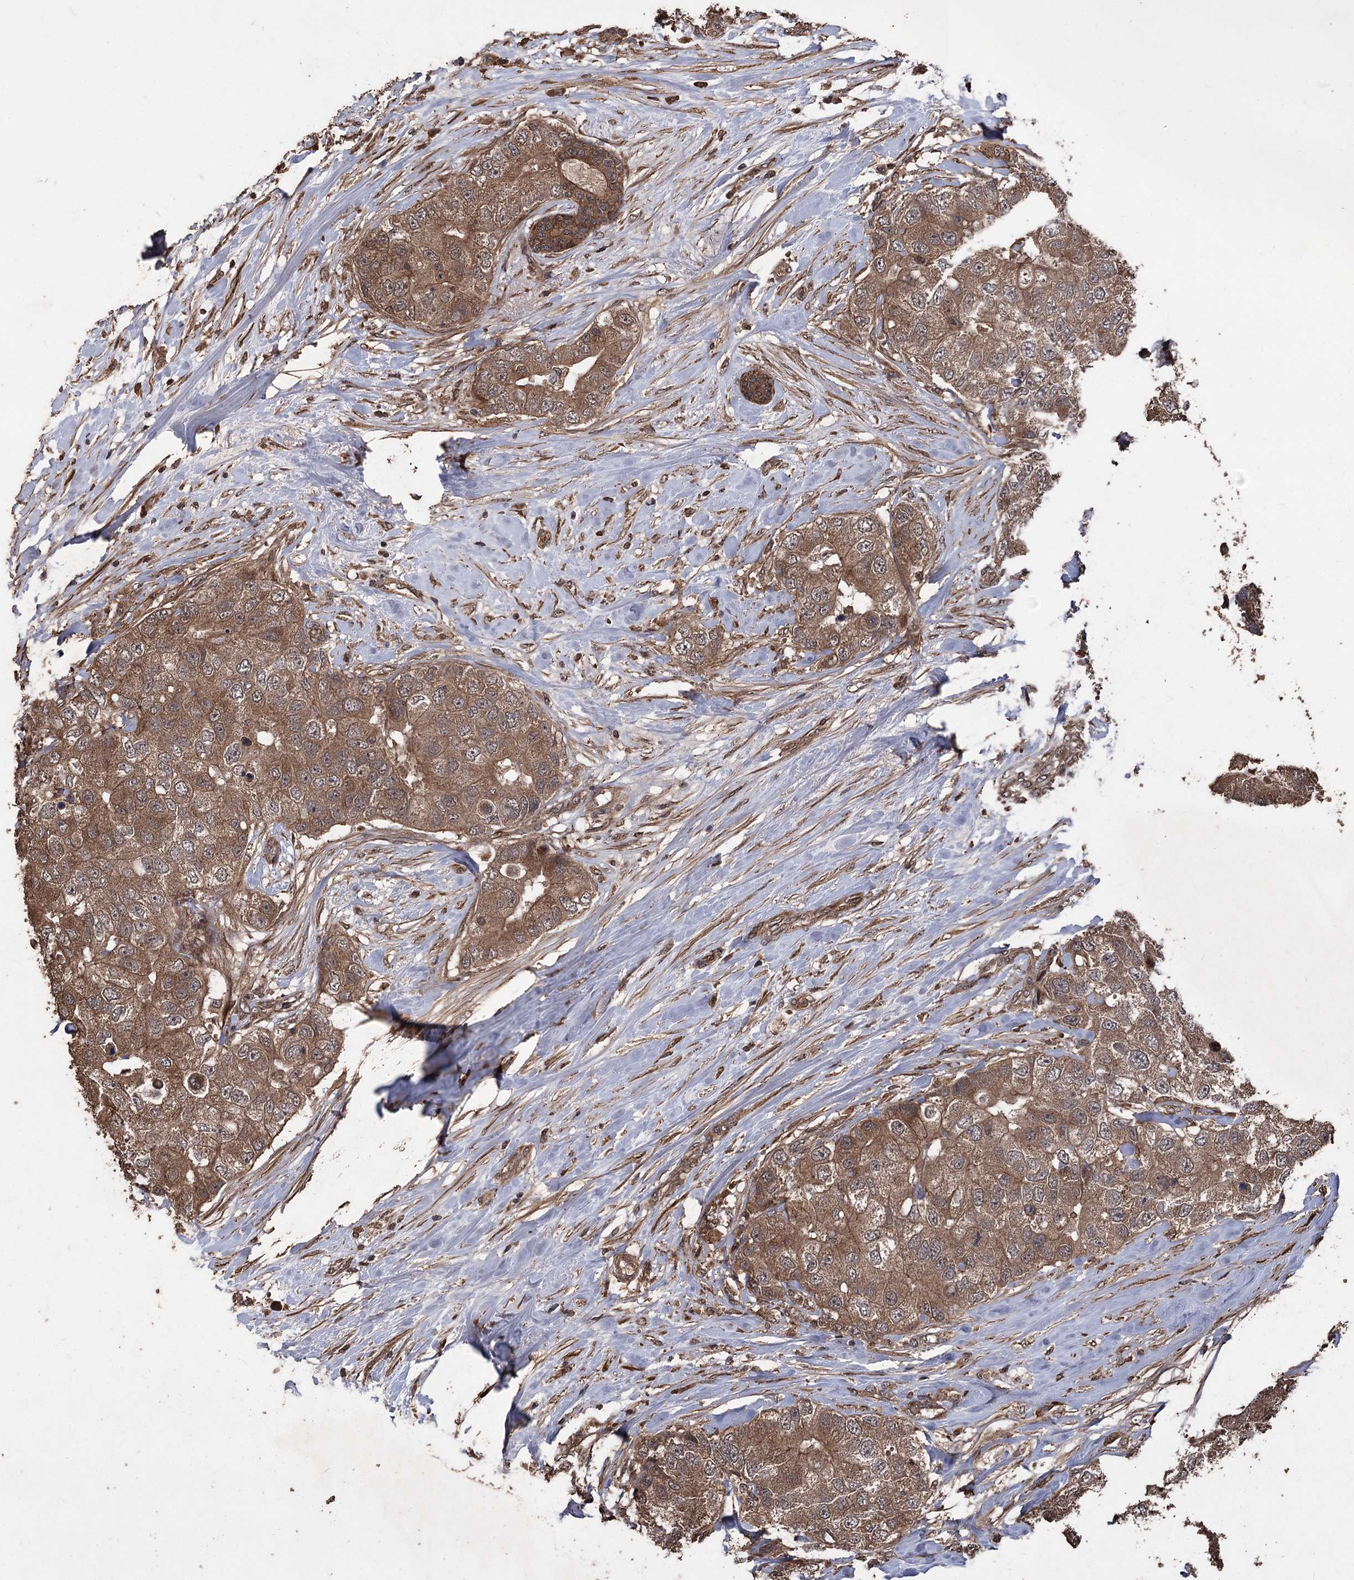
{"staining": {"intensity": "moderate", "quantity": ">75%", "location": "cytoplasmic/membranous"}, "tissue": "breast cancer", "cell_type": "Tumor cells", "image_type": "cancer", "snomed": [{"axis": "morphology", "description": "Duct carcinoma"}, {"axis": "topography", "description": "Breast"}], "caption": "High-power microscopy captured an immunohistochemistry photomicrograph of breast cancer (intraductal carcinoma), revealing moderate cytoplasmic/membranous staining in about >75% of tumor cells.", "gene": "RASSF3", "patient": {"sex": "female", "age": 62}}